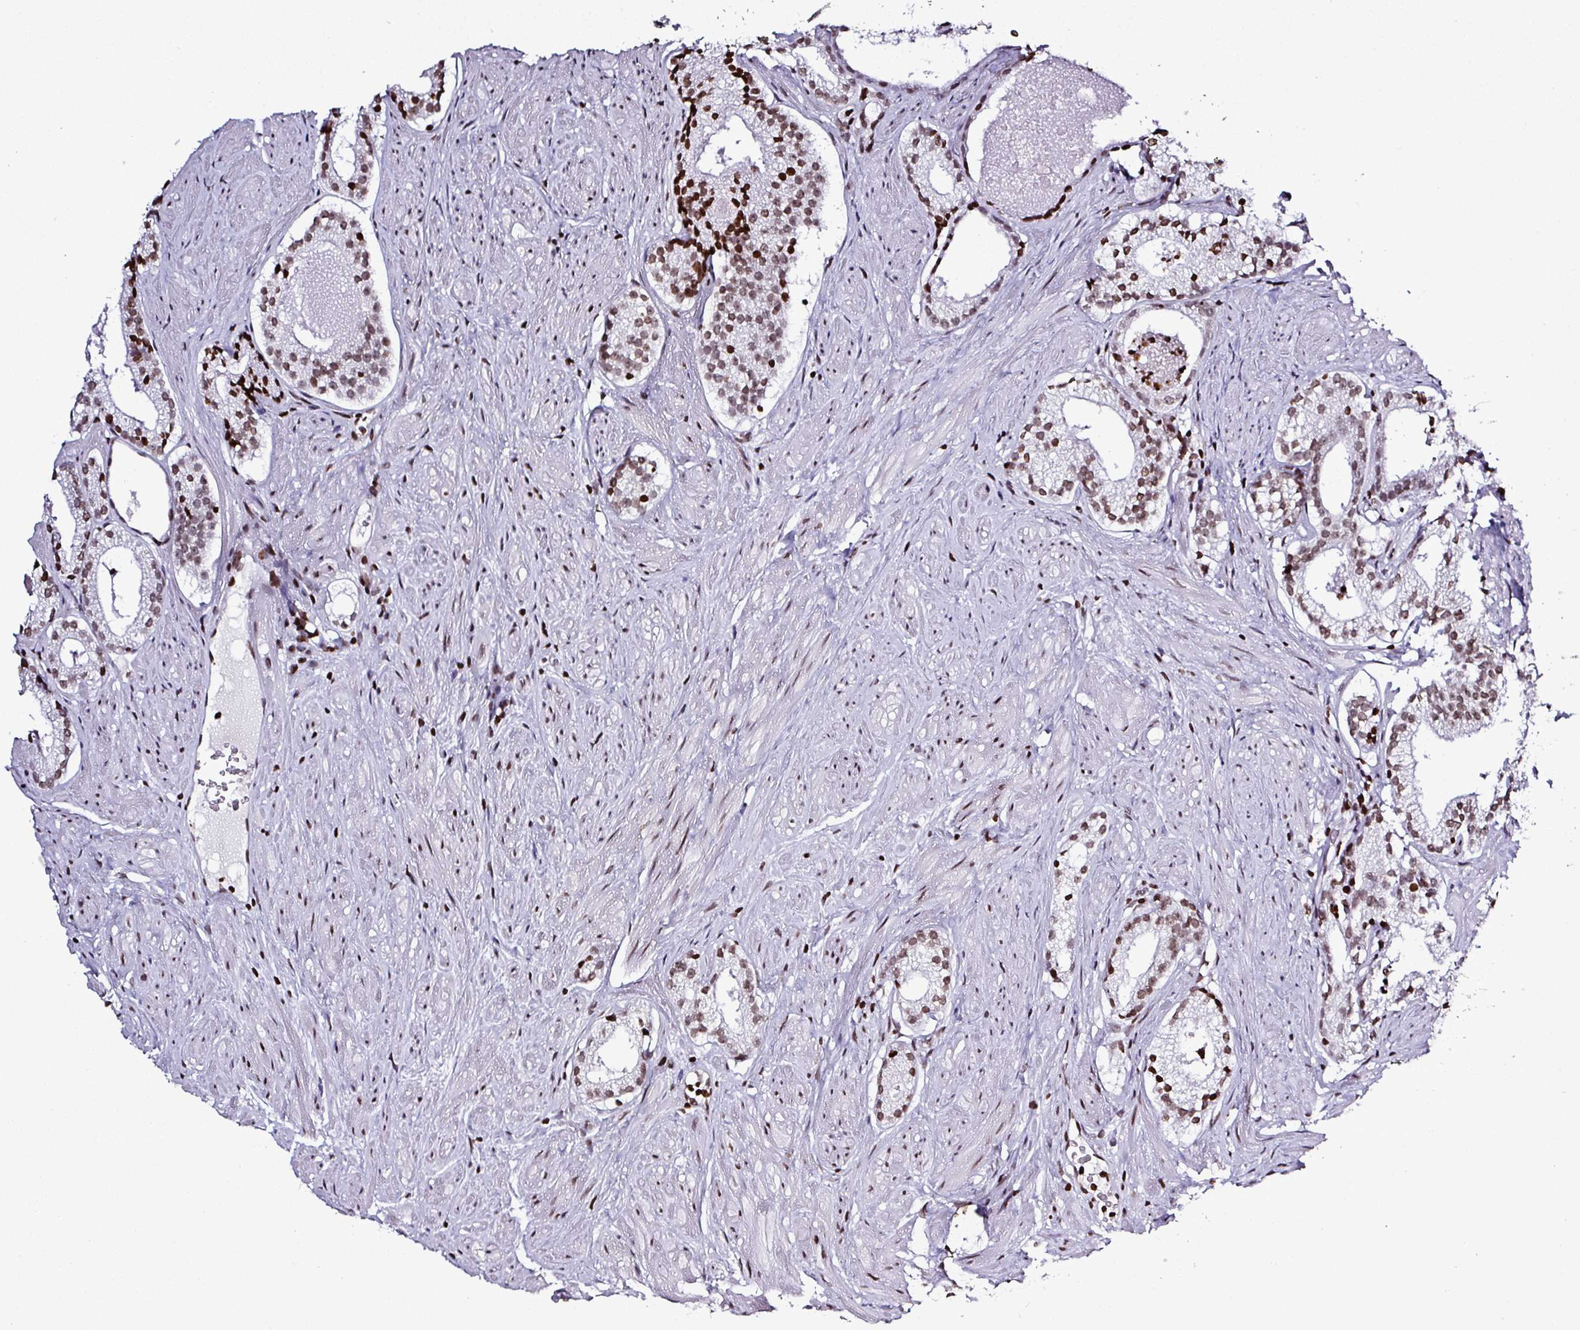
{"staining": {"intensity": "moderate", "quantity": ">75%", "location": "nuclear"}, "tissue": "prostate cancer", "cell_type": "Tumor cells", "image_type": "cancer", "snomed": [{"axis": "morphology", "description": "Adenocarcinoma, Low grade"}, {"axis": "topography", "description": "Prostate"}], "caption": "Immunohistochemical staining of human prostate cancer (low-grade adenocarcinoma) exhibits moderate nuclear protein expression in about >75% of tumor cells.", "gene": "RASL11A", "patient": {"sex": "male", "age": 57}}